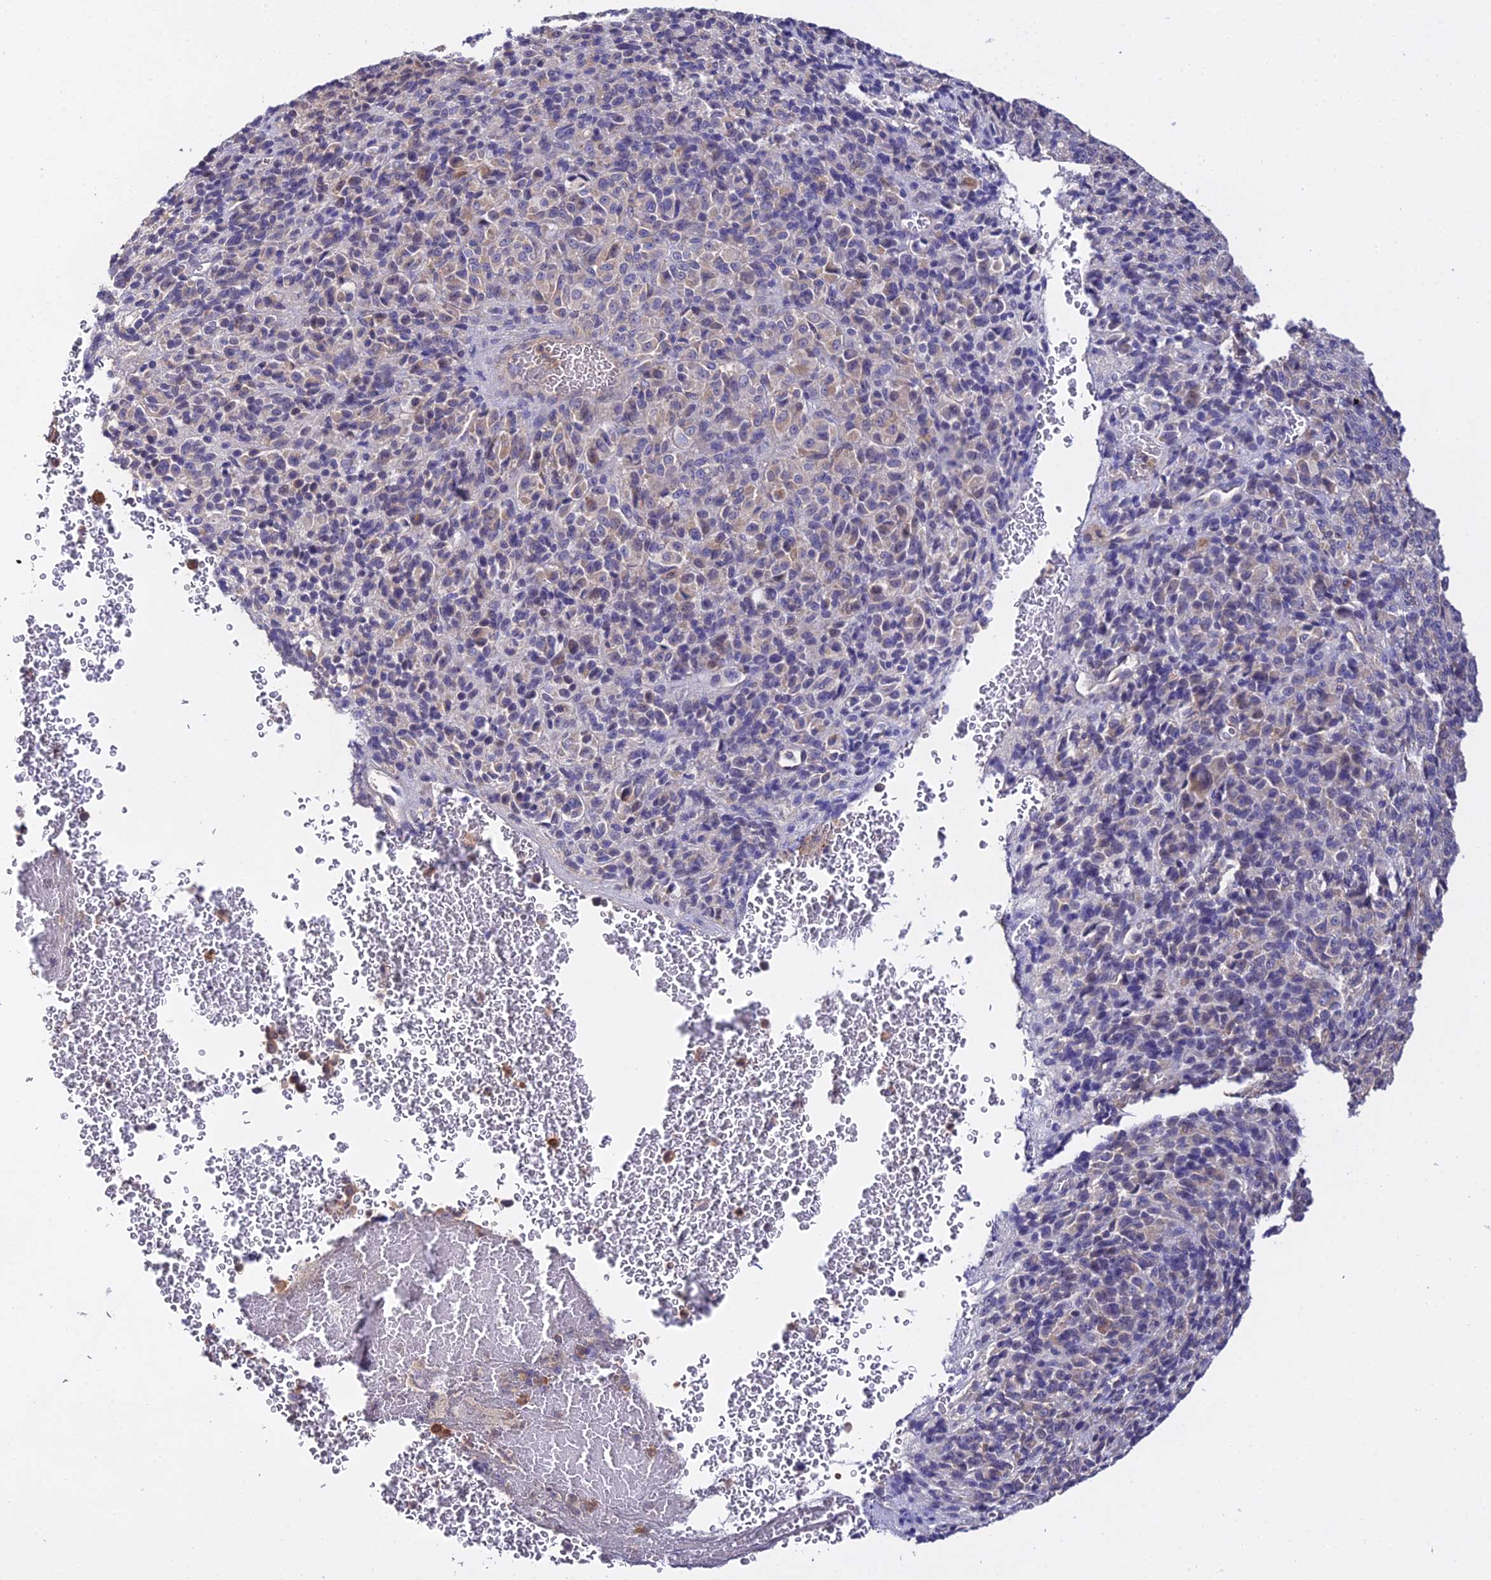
{"staining": {"intensity": "negative", "quantity": "none", "location": "none"}, "tissue": "melanoma", "cell_type": "Tumor cells", "image_type": "cancer", "snomed": [{"axis": "morphology", "description": "Malignant melanoma, Metastatic site"}, {"axis": "topography", "description": "Brain"}], "caption": "Human melanoma stained for a protein using immunohistochemistry reveals no expression in tumor cells.", "gene": "FBP1", "patient": {"sex": "female", "age": 56}}